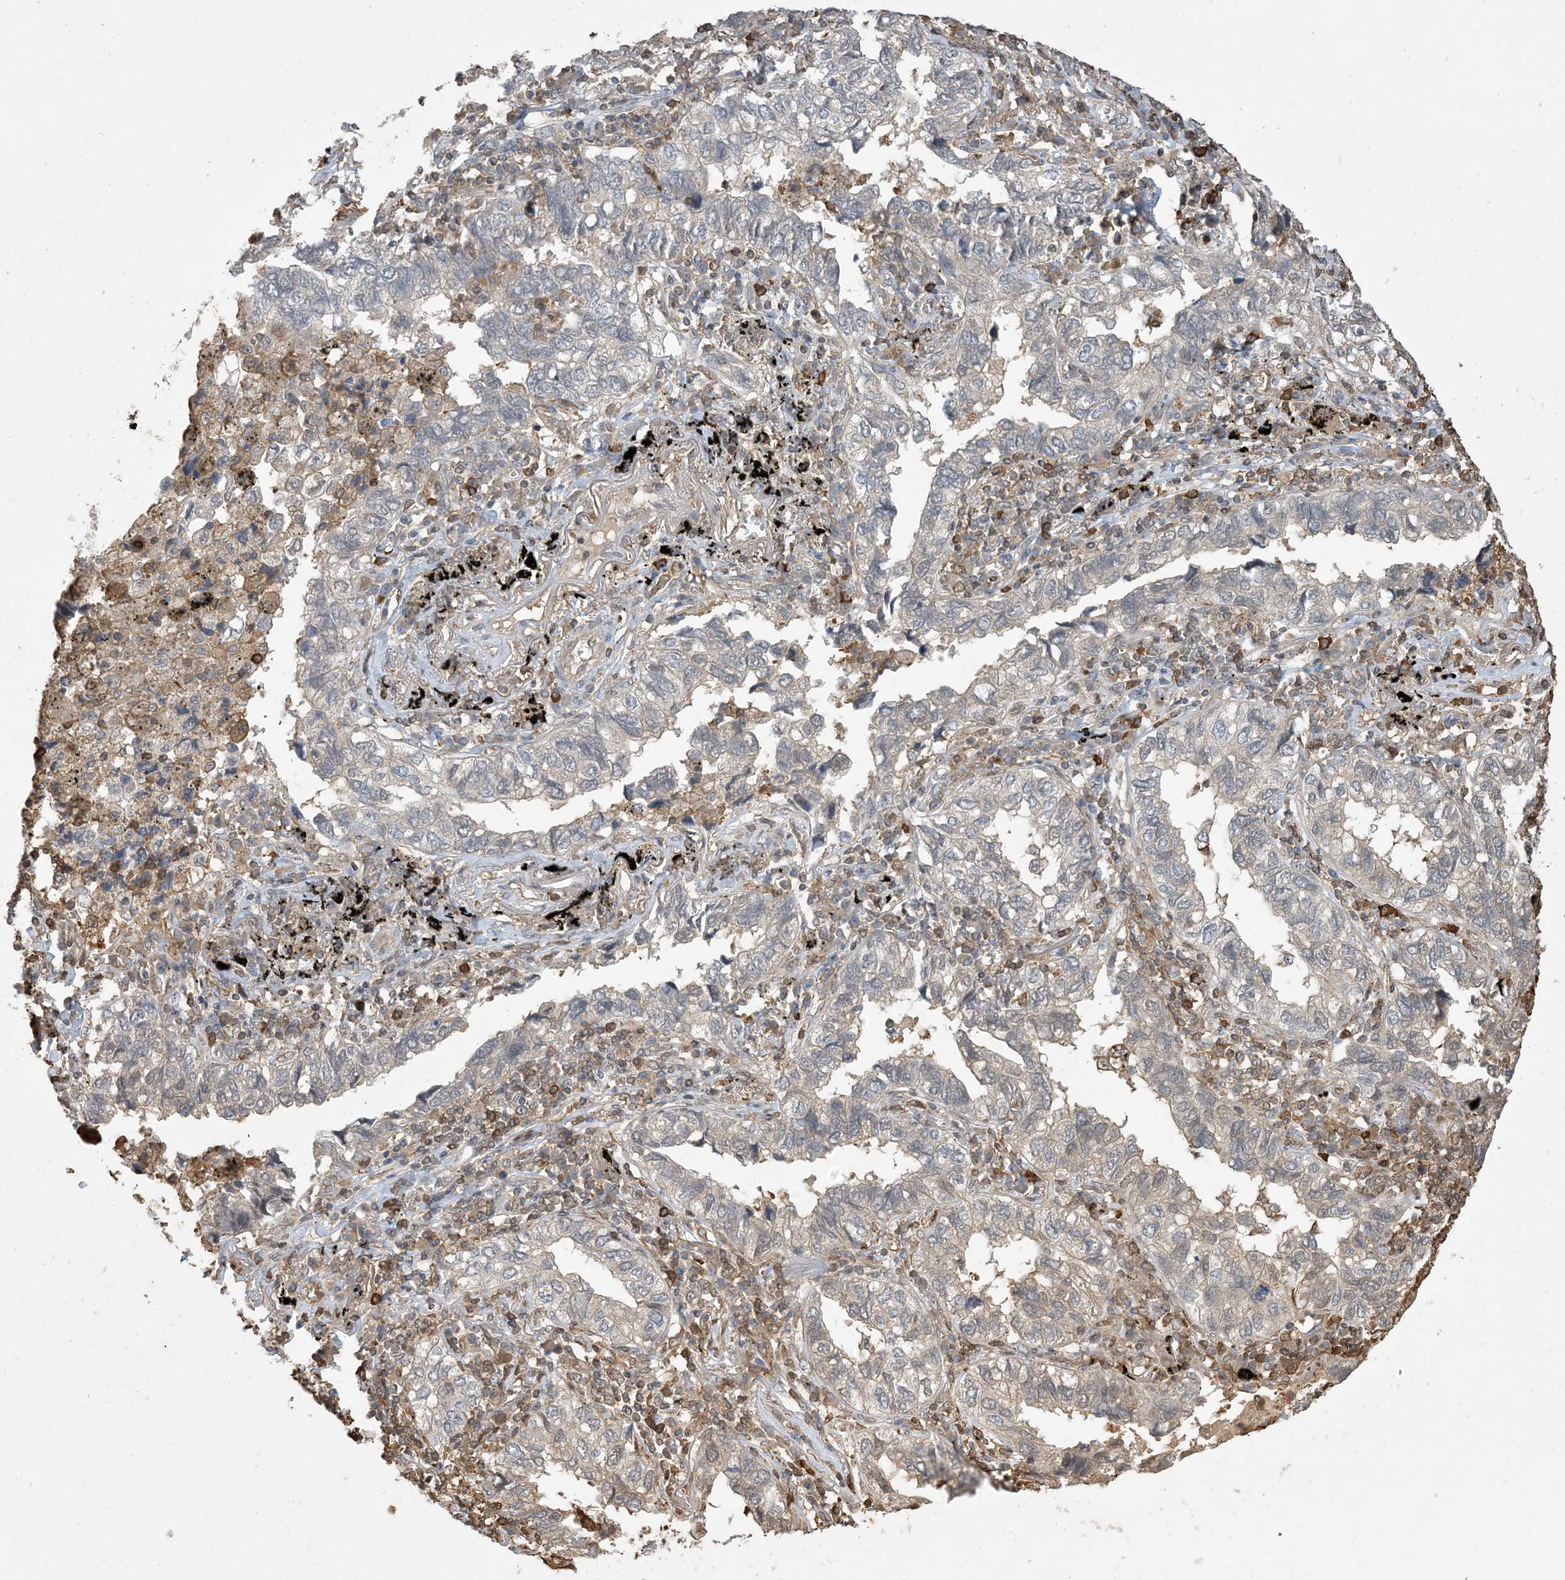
{"staining": {"intensity": "weak", "quantity": "25%-75%", "location": "cytoplasmic/membranous"}, "tissue": "lung cancer", "cell_type": "Tumor cells", "image_type": "cancer", "snomed": [{"axis": "morphology", "description": "Adenocarcinoma, NOS"}, {"axis": "topography", "description": "Lung"}], "caption": "This photomicrograph shows lung cancer stained with immunohistochemistry to label a protein in brown. The cytoplasmic/membranous of tumor cells show weak positivity for the protein. Nuclei are counter-stained blue.", "gene": "TMSB4X", "patient": {"sex": "male", "age": 65}}